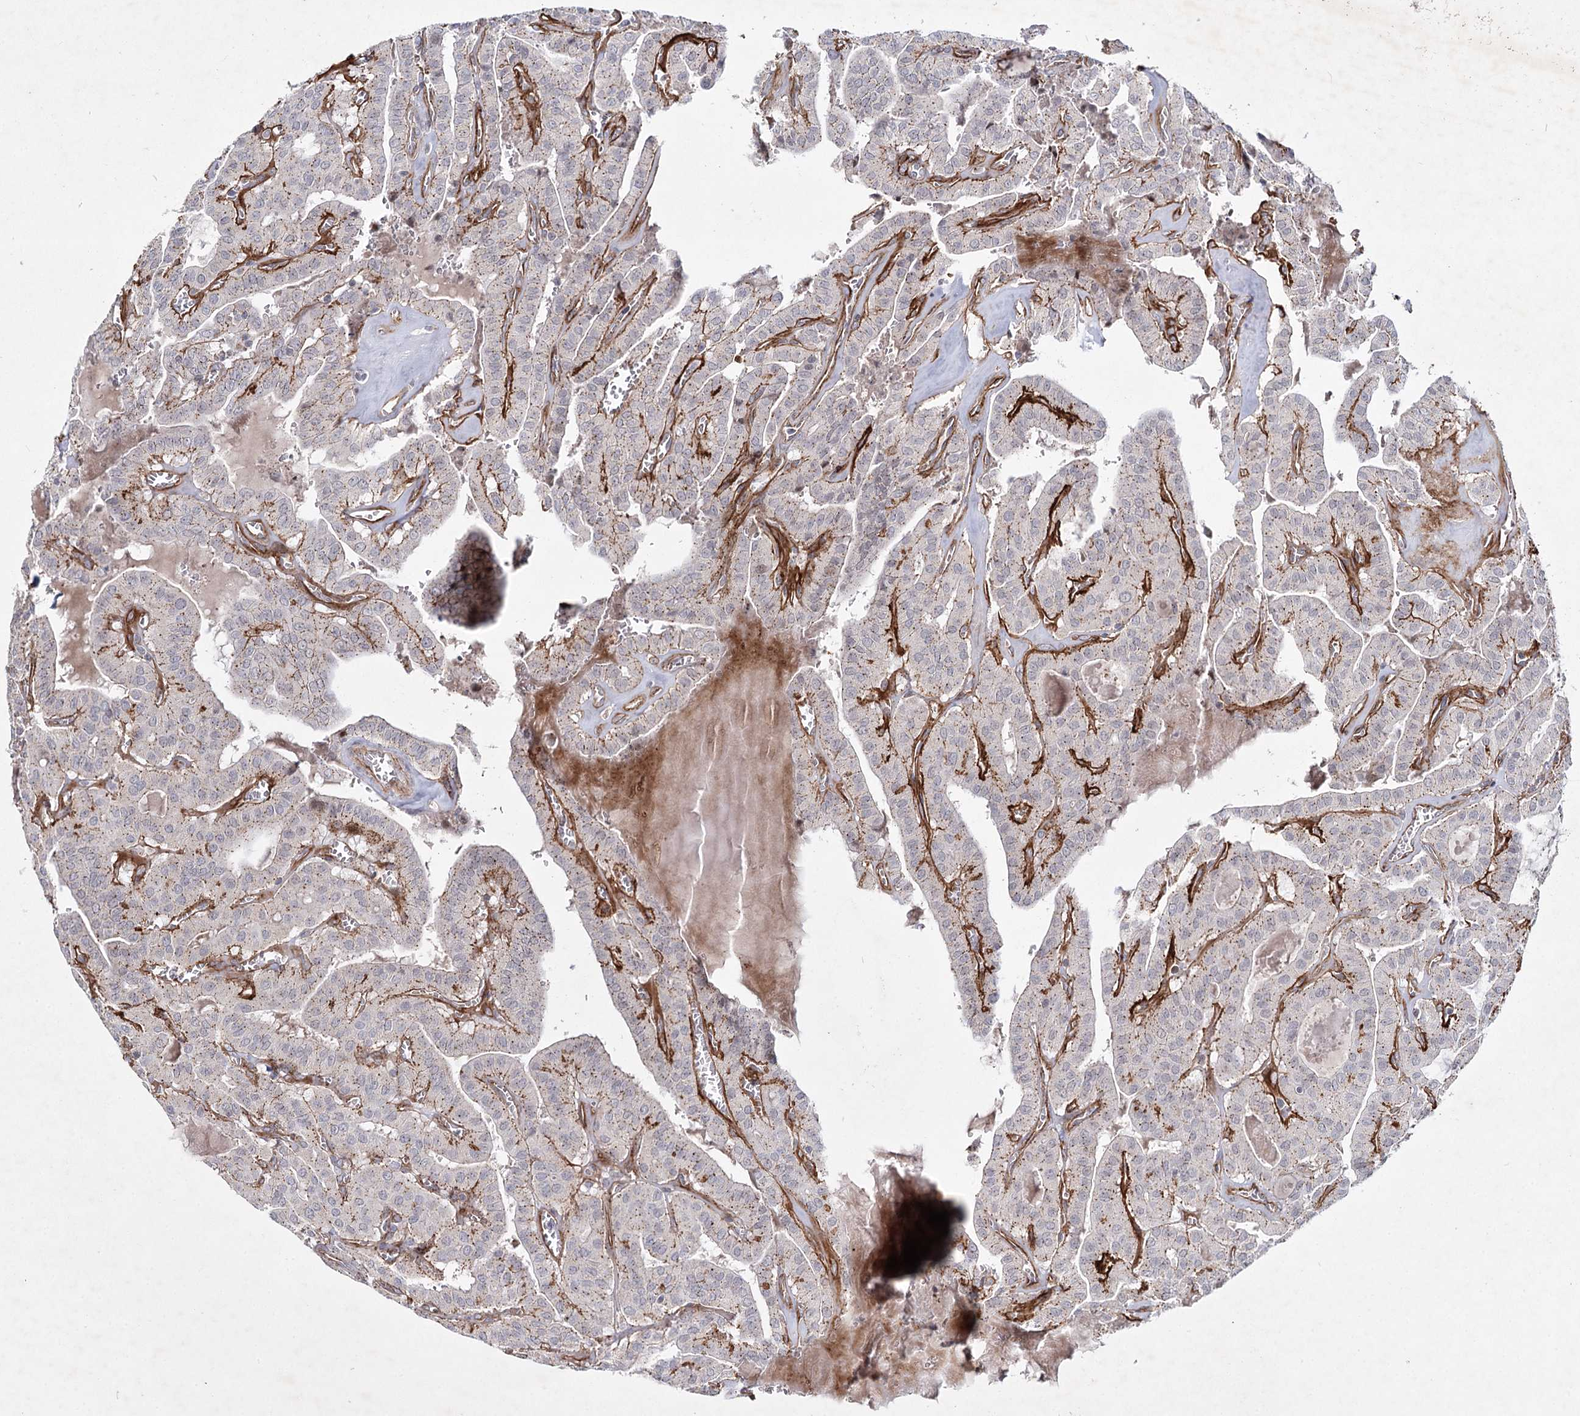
{"staining": {"intensity": "moderate", "quantity": "25%-75%", "location": "cytoplasmic/membranous"}, "tissue": "thyroid cancer", "cell_type": "Tumor cells", "image_type": "cancer", "snomed": [{"axis": "morphology", "description": "Papillary adenocarcinoma, NOS"}, {"axis": "topography", "description": "Thyroid gland"}], "caption": "This photomicrograph exhibits immunohistochemistry staining of human thyroid papillary adenocarcinoma, with medium moderate cytoplasmic/membranous expression in about 25%-75% of tumor cells.", "gene": "ATL2", "patient": {"sex": "male", "age": 52}}